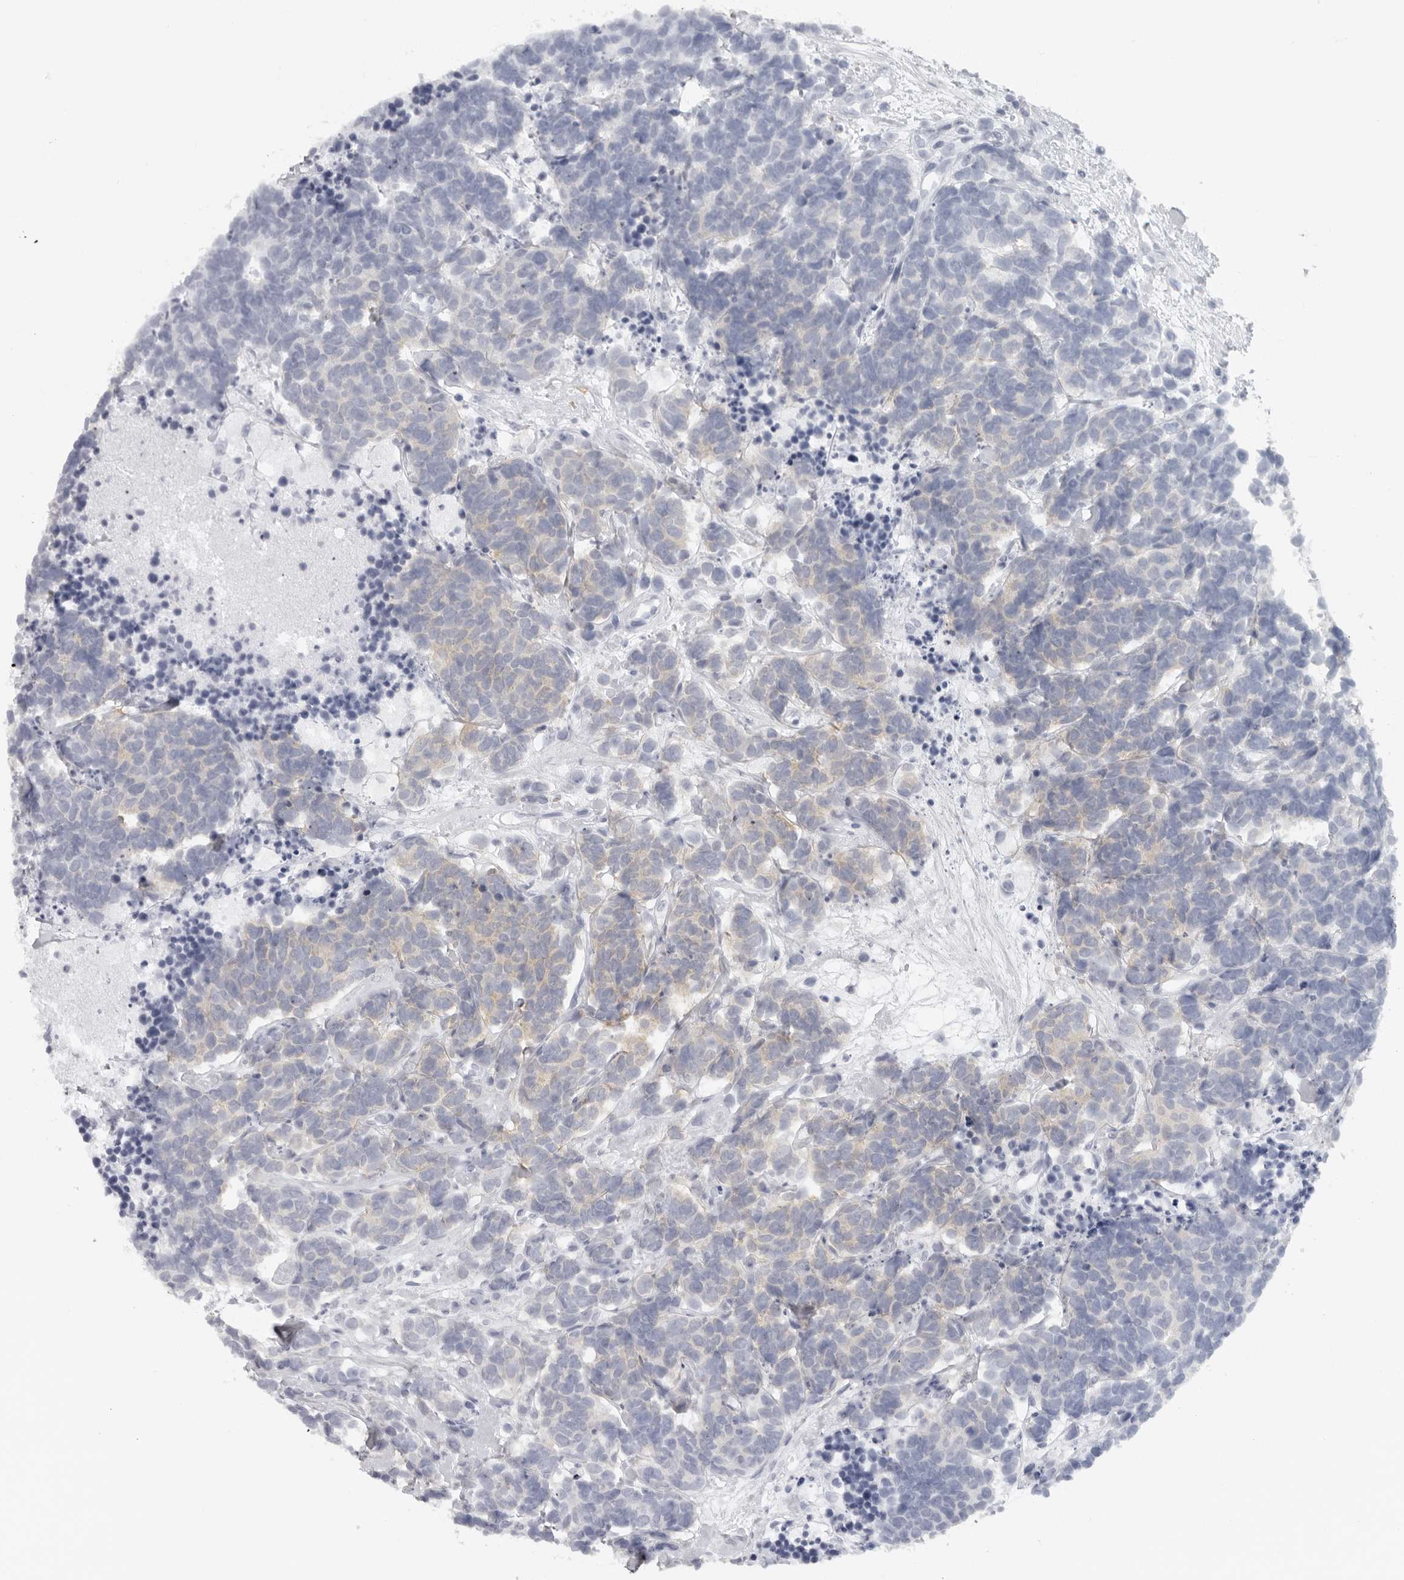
{"staining": {"intensity": "weak", "quantity": "<25%", "location": "cytoplasmic/membranous"}, "tissue": "carcinoid", "cell_type": "Tumor cells", "image_type": "cancer", "snomed": [{"axis": "morphology", "description": "Carcinoma, NOS"}, {"axis": "morphology", "description": "Carcinoid, malignant, NOS"}, {"axis": "topography", "description": "Urinary bladder"}], "caption": "Tumor cells are negative for protein expression in human carcinoma.", "gene": "EPB41", "patient": {"sex": "male", "age": 57}}